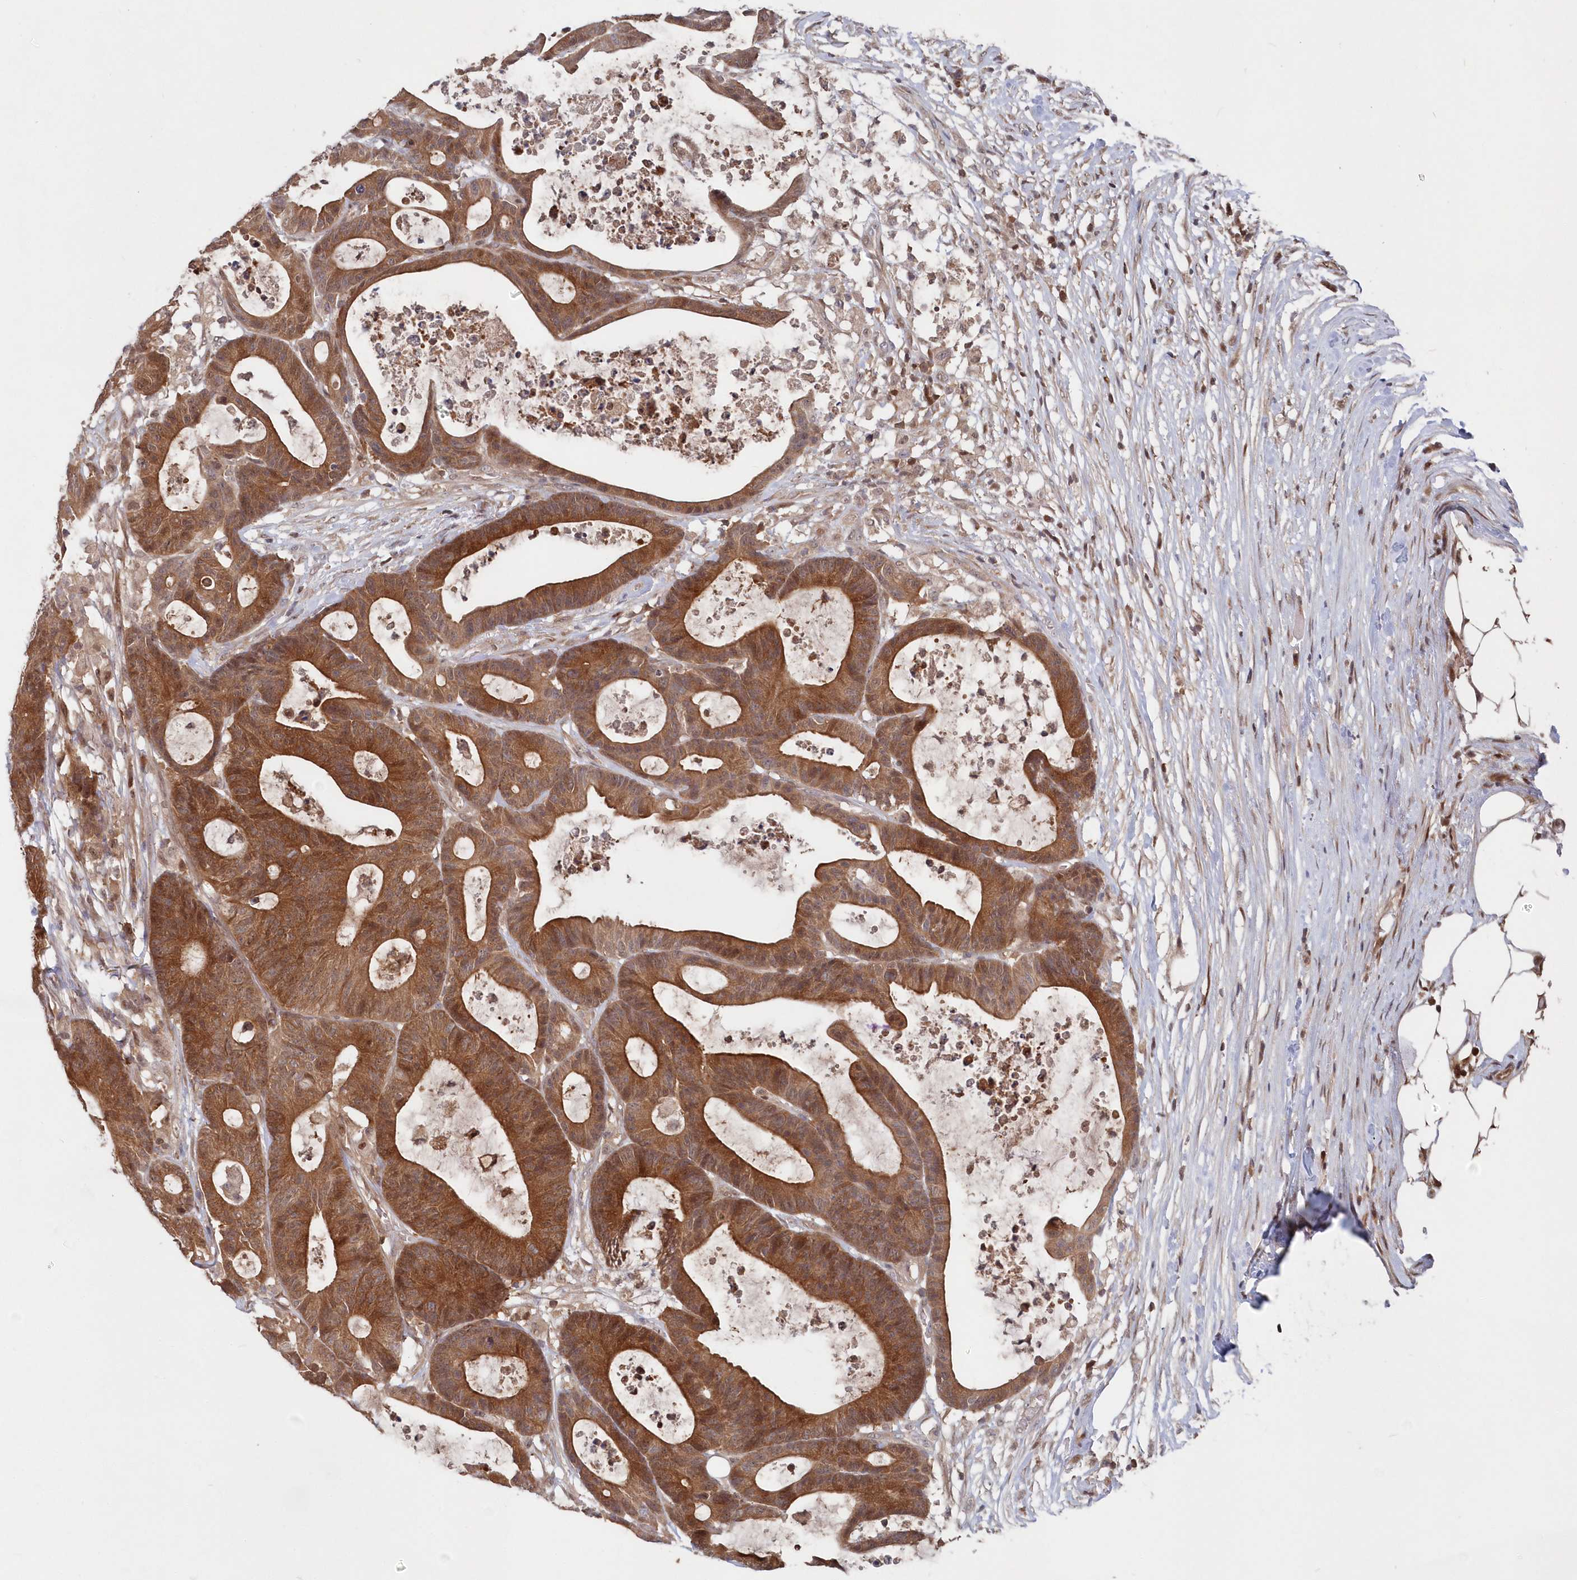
{"staining": {"intensity": "strong", "quantity": ">75%", "location": "cytoplasmic/membranous"}, "tissue": "colorectal cancer", "cell_type": "Tumor cells", "image_type": "cancer", "snomed": [{"axis": "morphology", "description": "Adenocarcinoma, NOS"}, {"axis": "topography", "description": "Colon"}], "caption": "Colorectal adenocarcinoma stained with a brown dye shows strong cytoplasmic/membranous positive staining in about >75% of tumor cells.", "gene": "ABHD14B", "patient": {"sex": "female", "age": 84}}